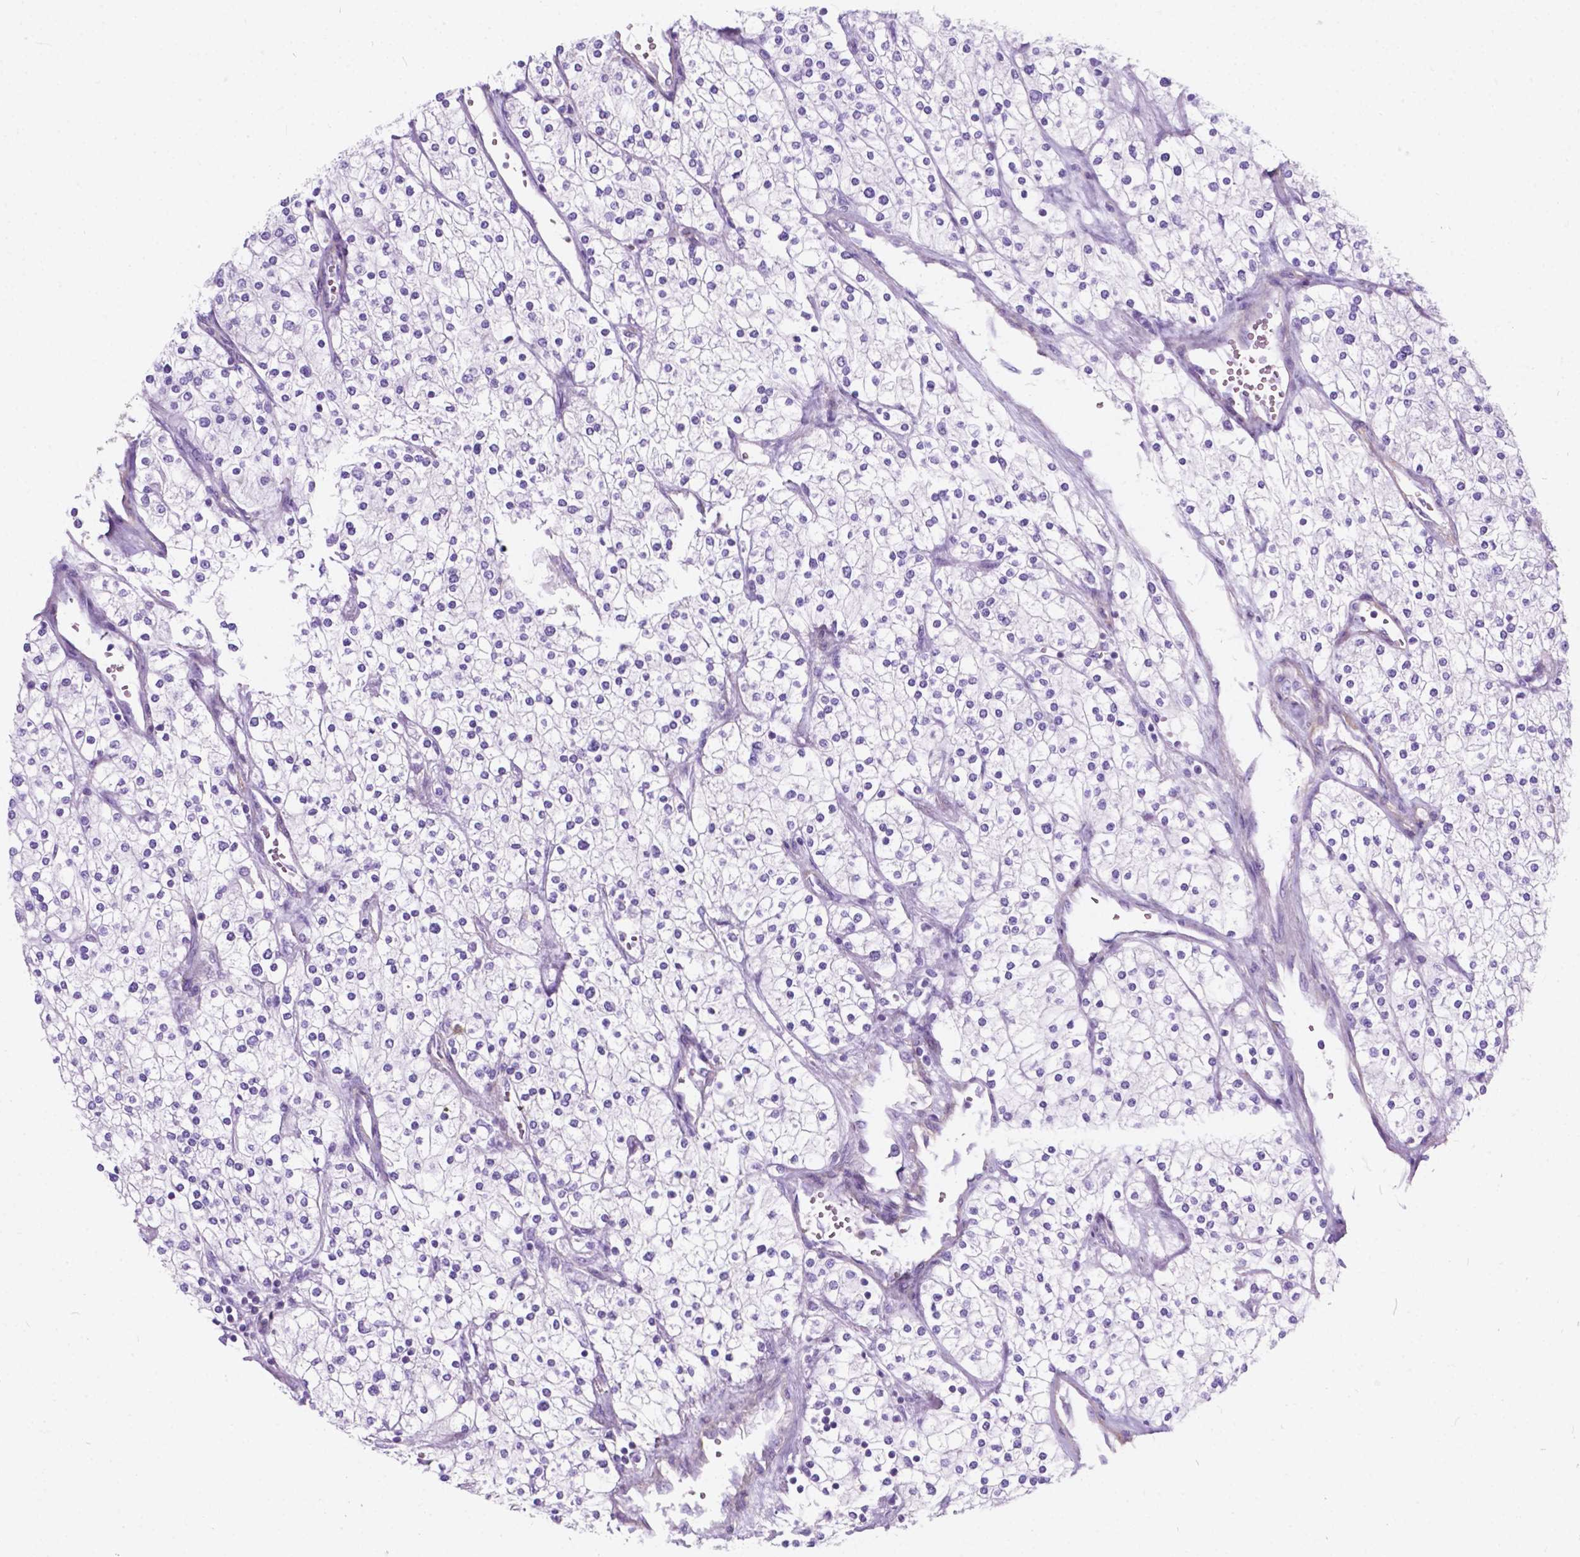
{"staining": {"intensity": "negative", "quantity": "none", "location": "none"}, "tissue": "renal cancer", "cell_type": "Tumor cells", "image_type": "cancer", "snomed": [{"axis": "morphology", "description": "Adenocarcinoma, NOS"}, {"axis": "topography", "description": "Kidney"}], "caption": "Immunohistochemistry (IHC) image of human adenocarcinoma (renal) stained for a protein (brown), which demonstrates no staining in tumor cells. The staining was performed using DAB (3,3'-diaminobenzidine) to visualize the protein expression in brown, while the nuclei were stained in blue with hematoxylin (Magnification: 20x).", "gene": "KIAA0040", "patient": {"sex": "male", "age": 80}}